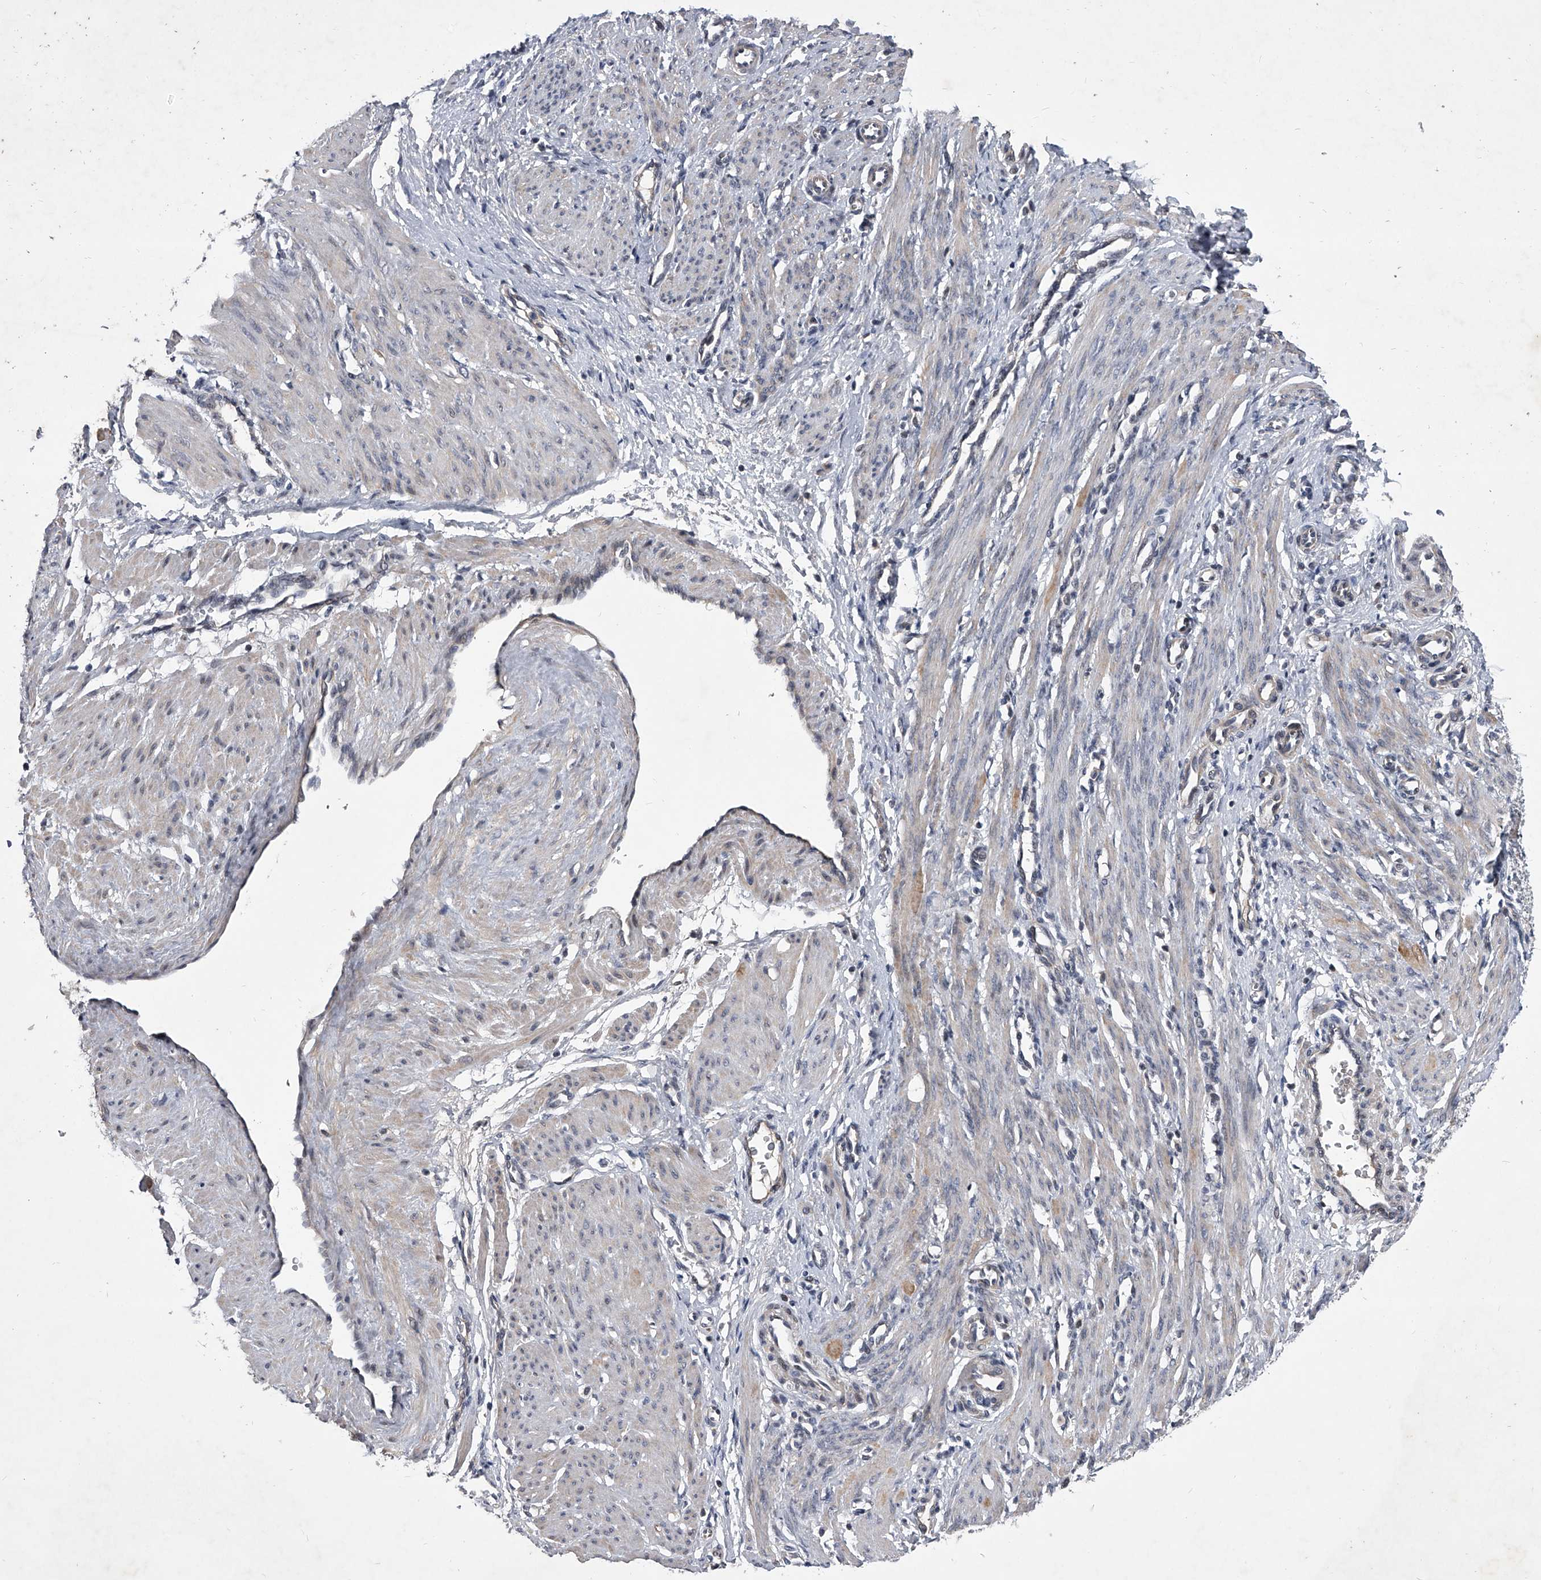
{"staining": {"intensity": "negative", "quantity": "none", "location": "none"}, "tissue": "smooth muscle", "cell_type": "Smooth muscle cells", "image_type": "normal", "snomed": [{"axis": "morphology", "description": "Normal tissue, NOS"}, {"axis": "topography", "description": "Endometrium"}], "caption": "High power microscopy image of an immunohistochemistry histopathology image of normal smooth muscle, revealing no significant positivity in smooth muscle cells.", "gene": "ZNF76", "patient": {"sex": "female", "age": 33}}